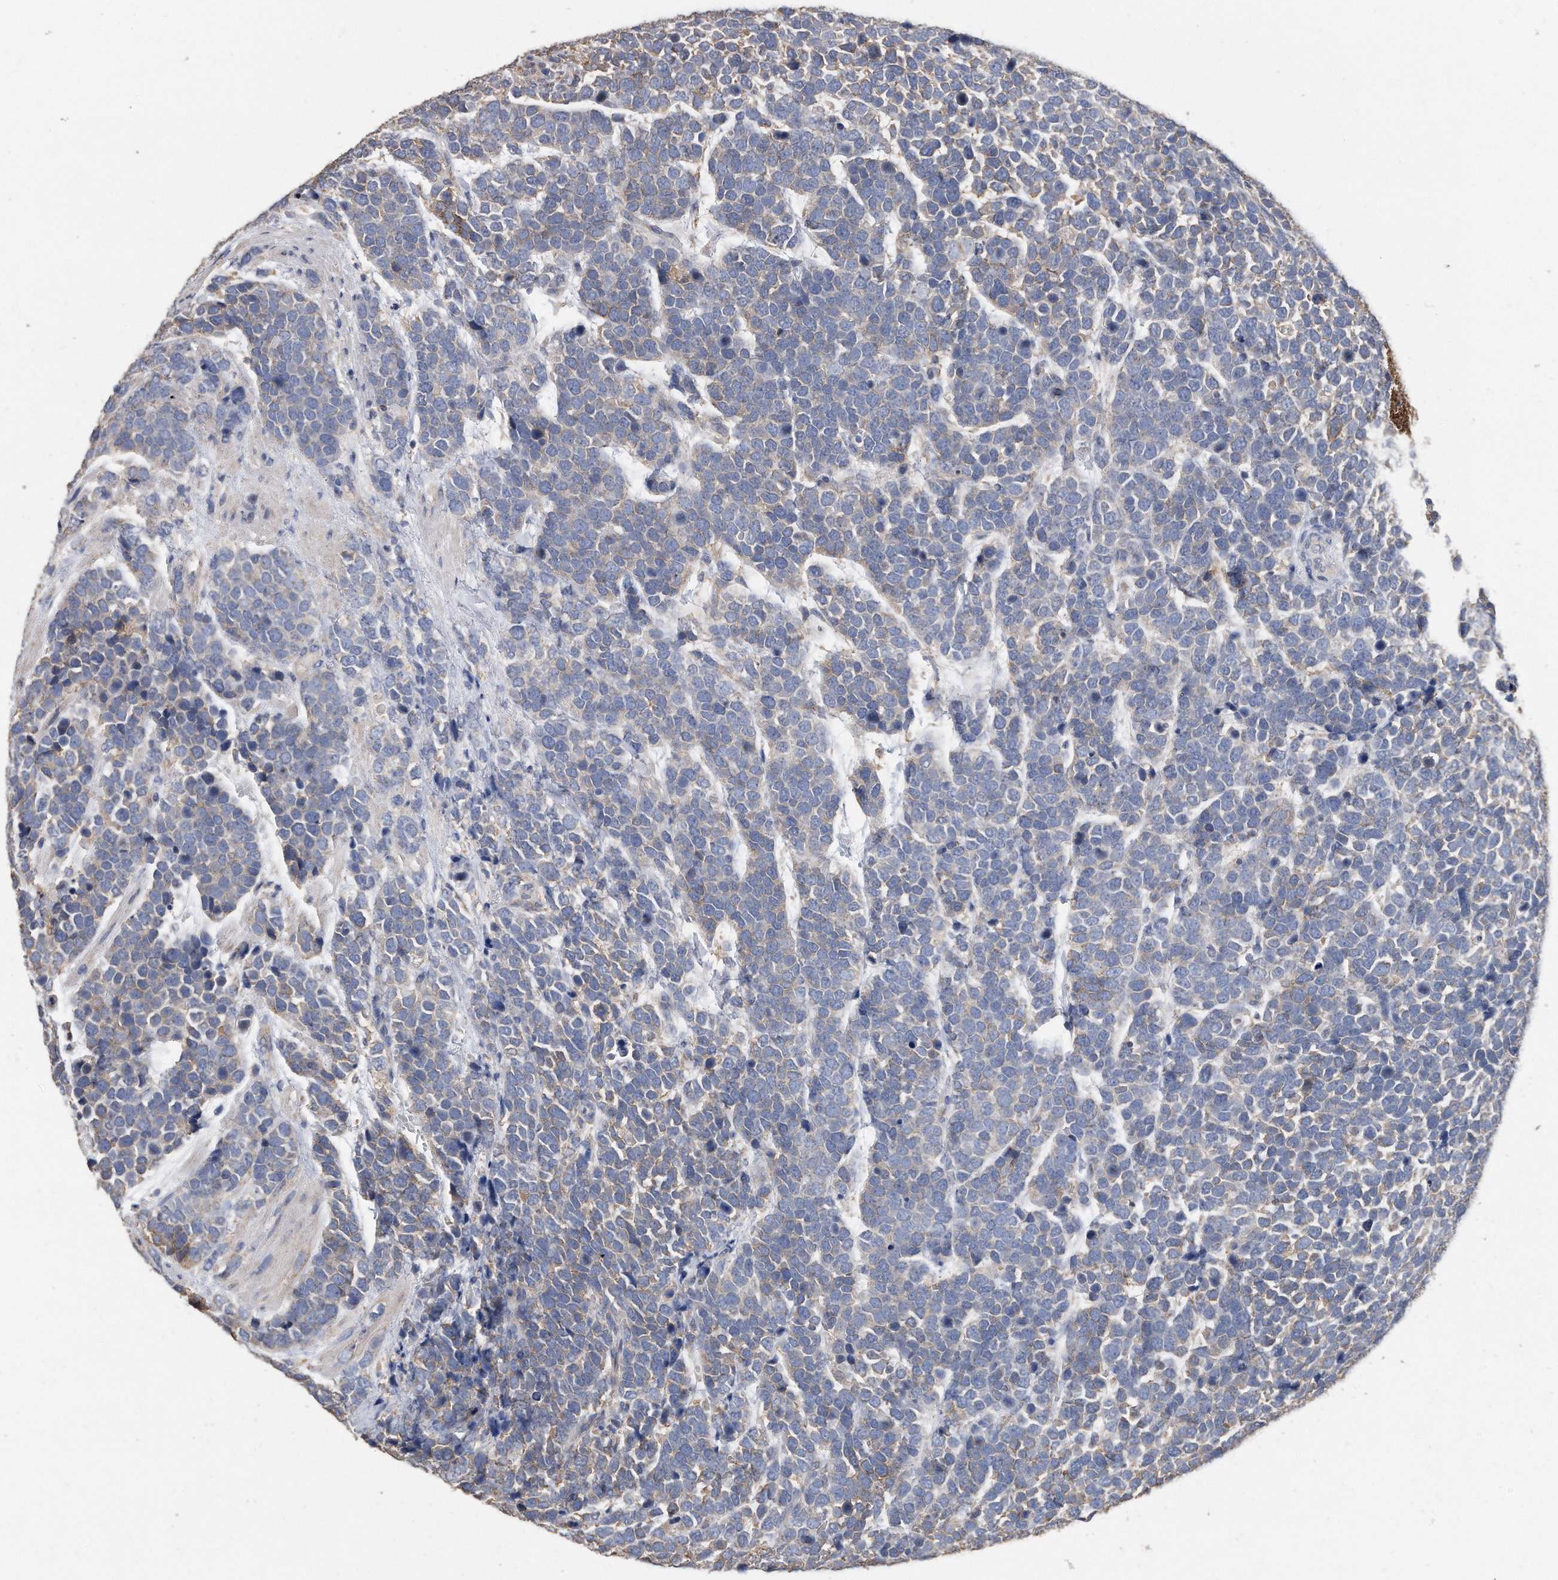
{"staining": {"intensity": "weak", "quantity": "25%-75%", "location": "cytoplasmic/membranous"}, "tissue": "urothelial cancer", "cell_type": "Tumor cells", "image_type": "cancer", "snomed": [{"axis": "morphology", "description": "Urothelial carcinoma, High grade"}, {"axis": "topography", "description": "Urinary bladder"}], "caption": "Brown immunohistochemical staining in human urothelial carcinoma (high-grade) displays weak cytoplasmic/membranous staining in about 25%-75% of tumor cells.", "gene": "CDCP1", "patient": {"sex": "female", "age": 82}}